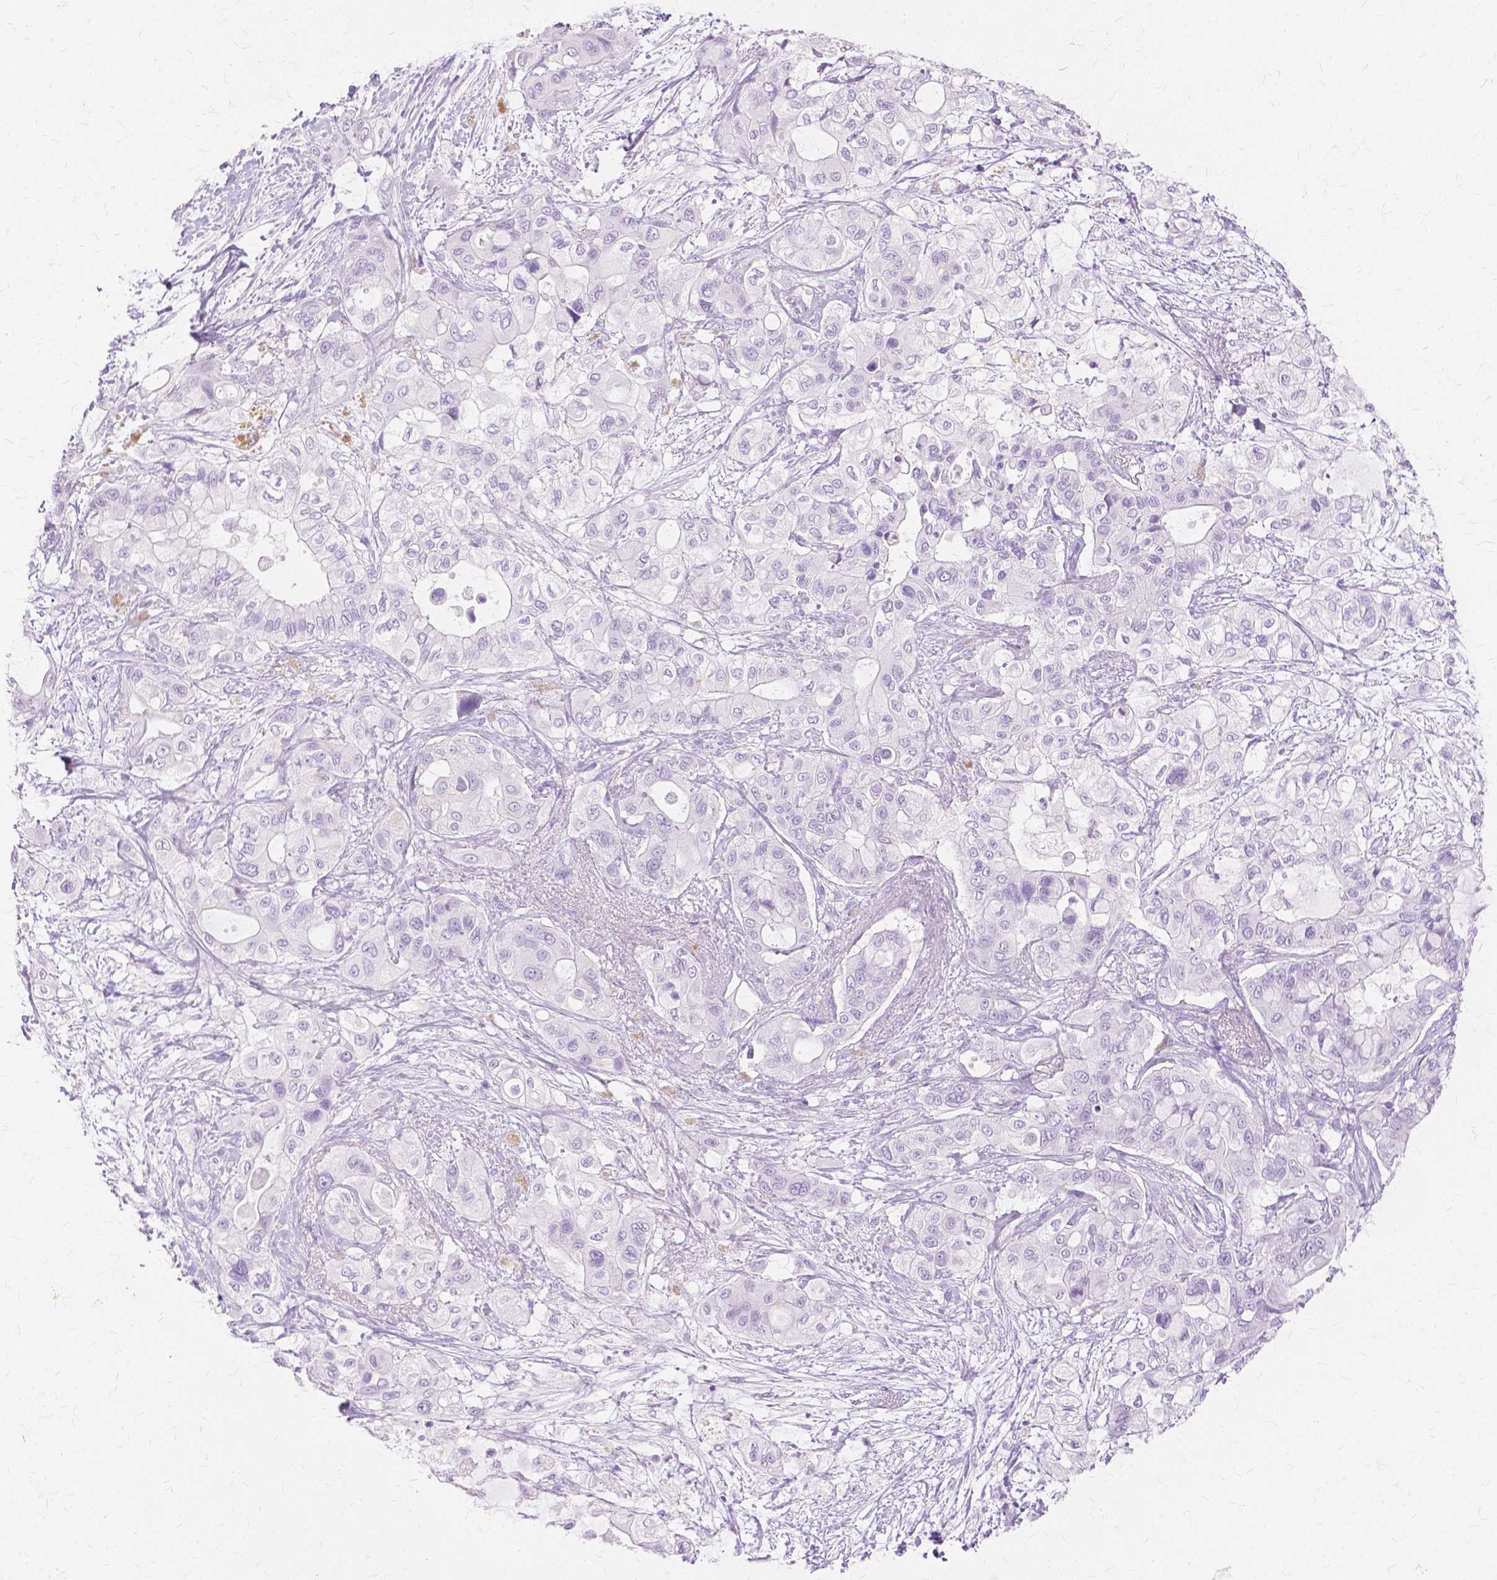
{"staining": {"intensity": "negative", "quantity": "none", "location": "none"}, "tissue": "pancreatic cancer", "cell_type": "Tumor cells", "image_type": "cancer", "snomed": [{"axis": "morphology", "description": "Adenocarcinoma, NOS"}, {"axis": "topography", "description": "Pancreas"}], "caption": "Immunohistochemical staining of pancreatic cancer (adenocarcinoma) exhibits no significant expression in tumor cells.", "gene": "TGM1", "patient": {"sex": "male", "age": 71}}